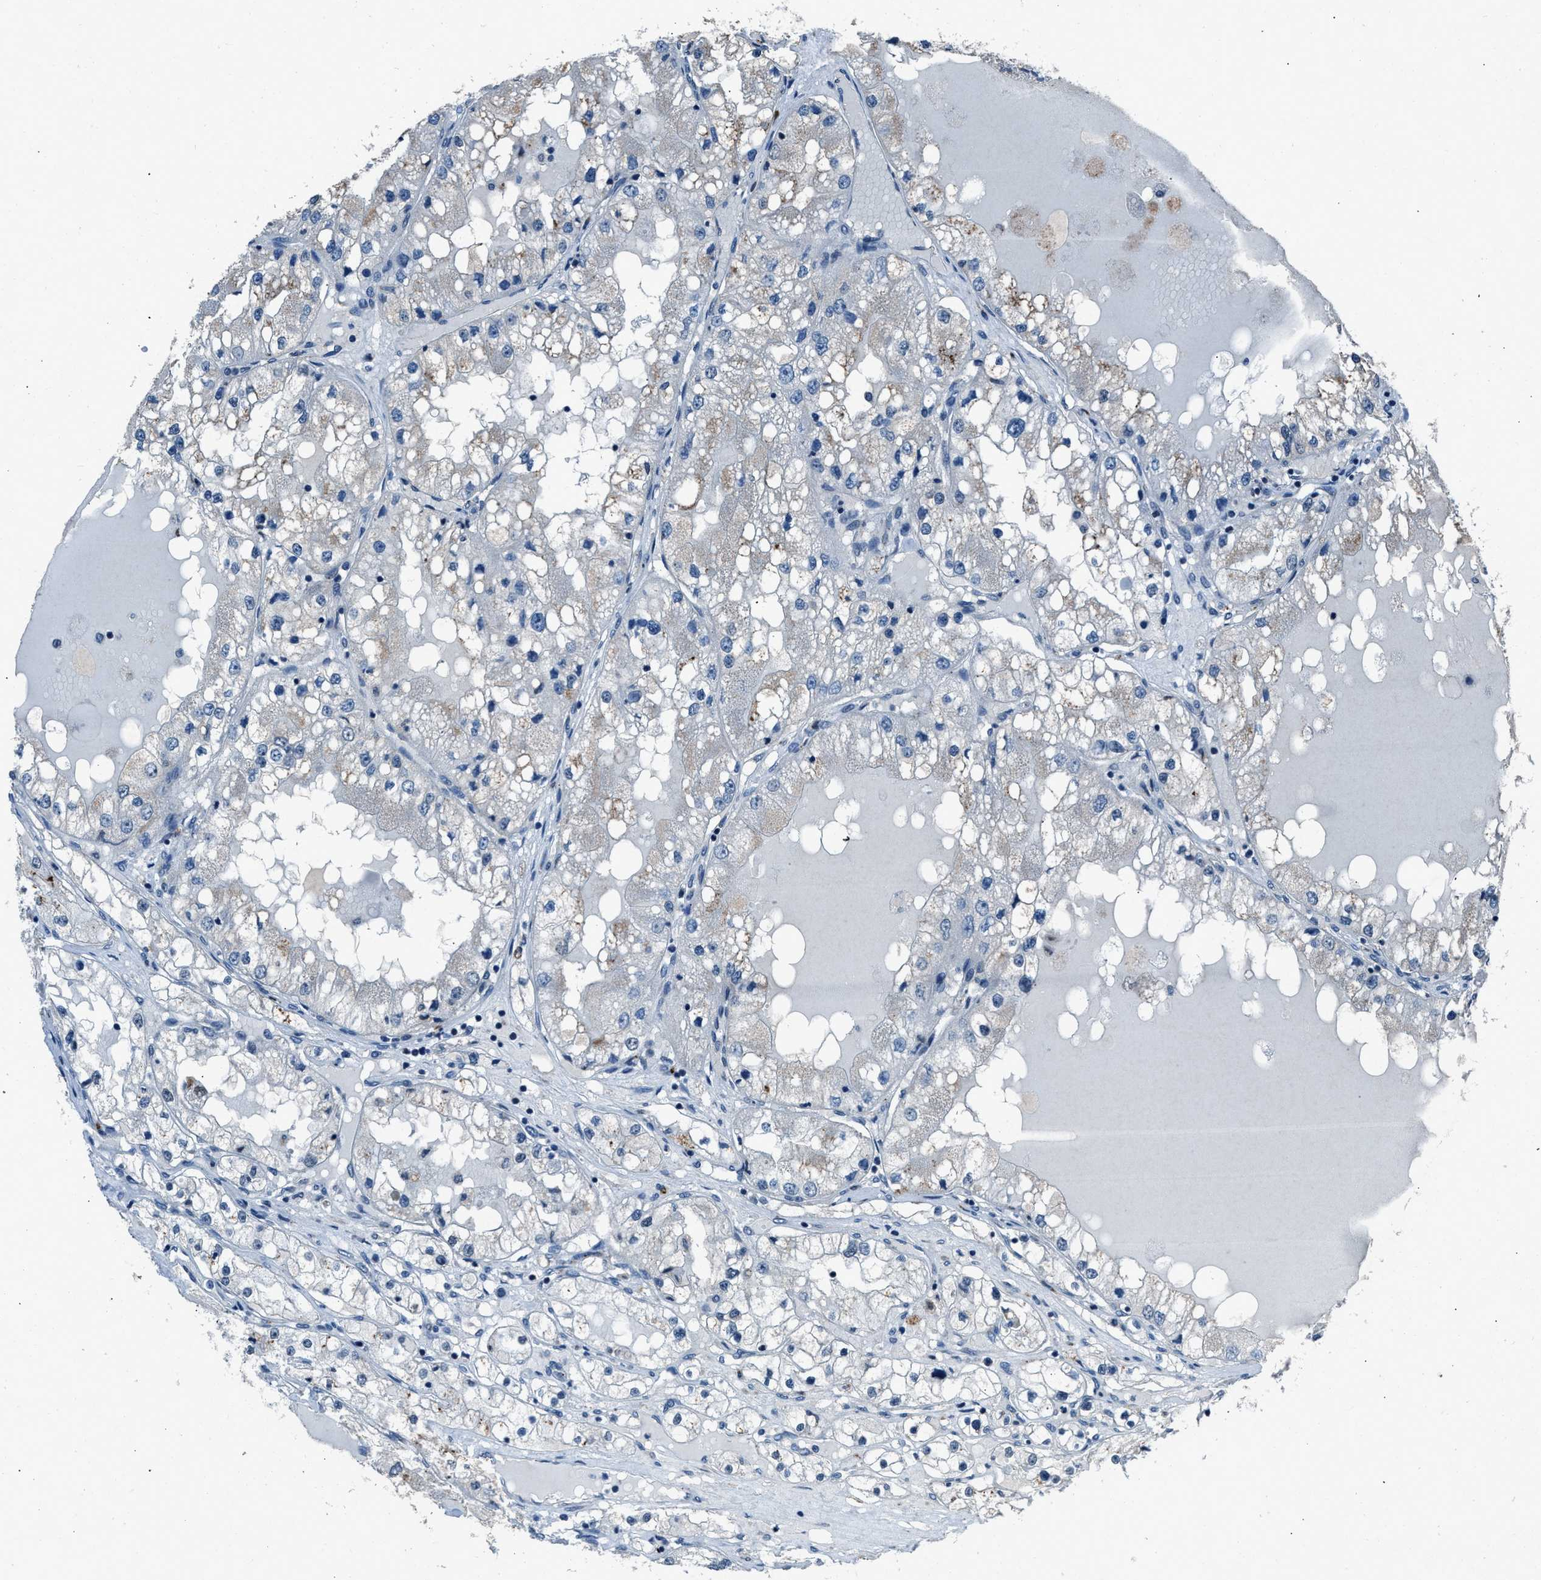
{"staining": {"intensity": "negative", "quantity": "none", "location": "none"}, "tissue": "renal cancer", "cell_type": "Tumor cells", "image_type": "cancer", "snomed": [{"axis": "morphology", "description": "Adenocarcinoma, NOS"}, {"axis": "topography", "description": "Kidney"}], "caption": "An immunohistochemistry (IHC) photomicrograph of adenocarcinoma (renal) is shown. There is no staining in tumor cells of adenocarcinoma (renal).", "gene": "ADCY1", "patient": {"sex": "male", "age": 68}}